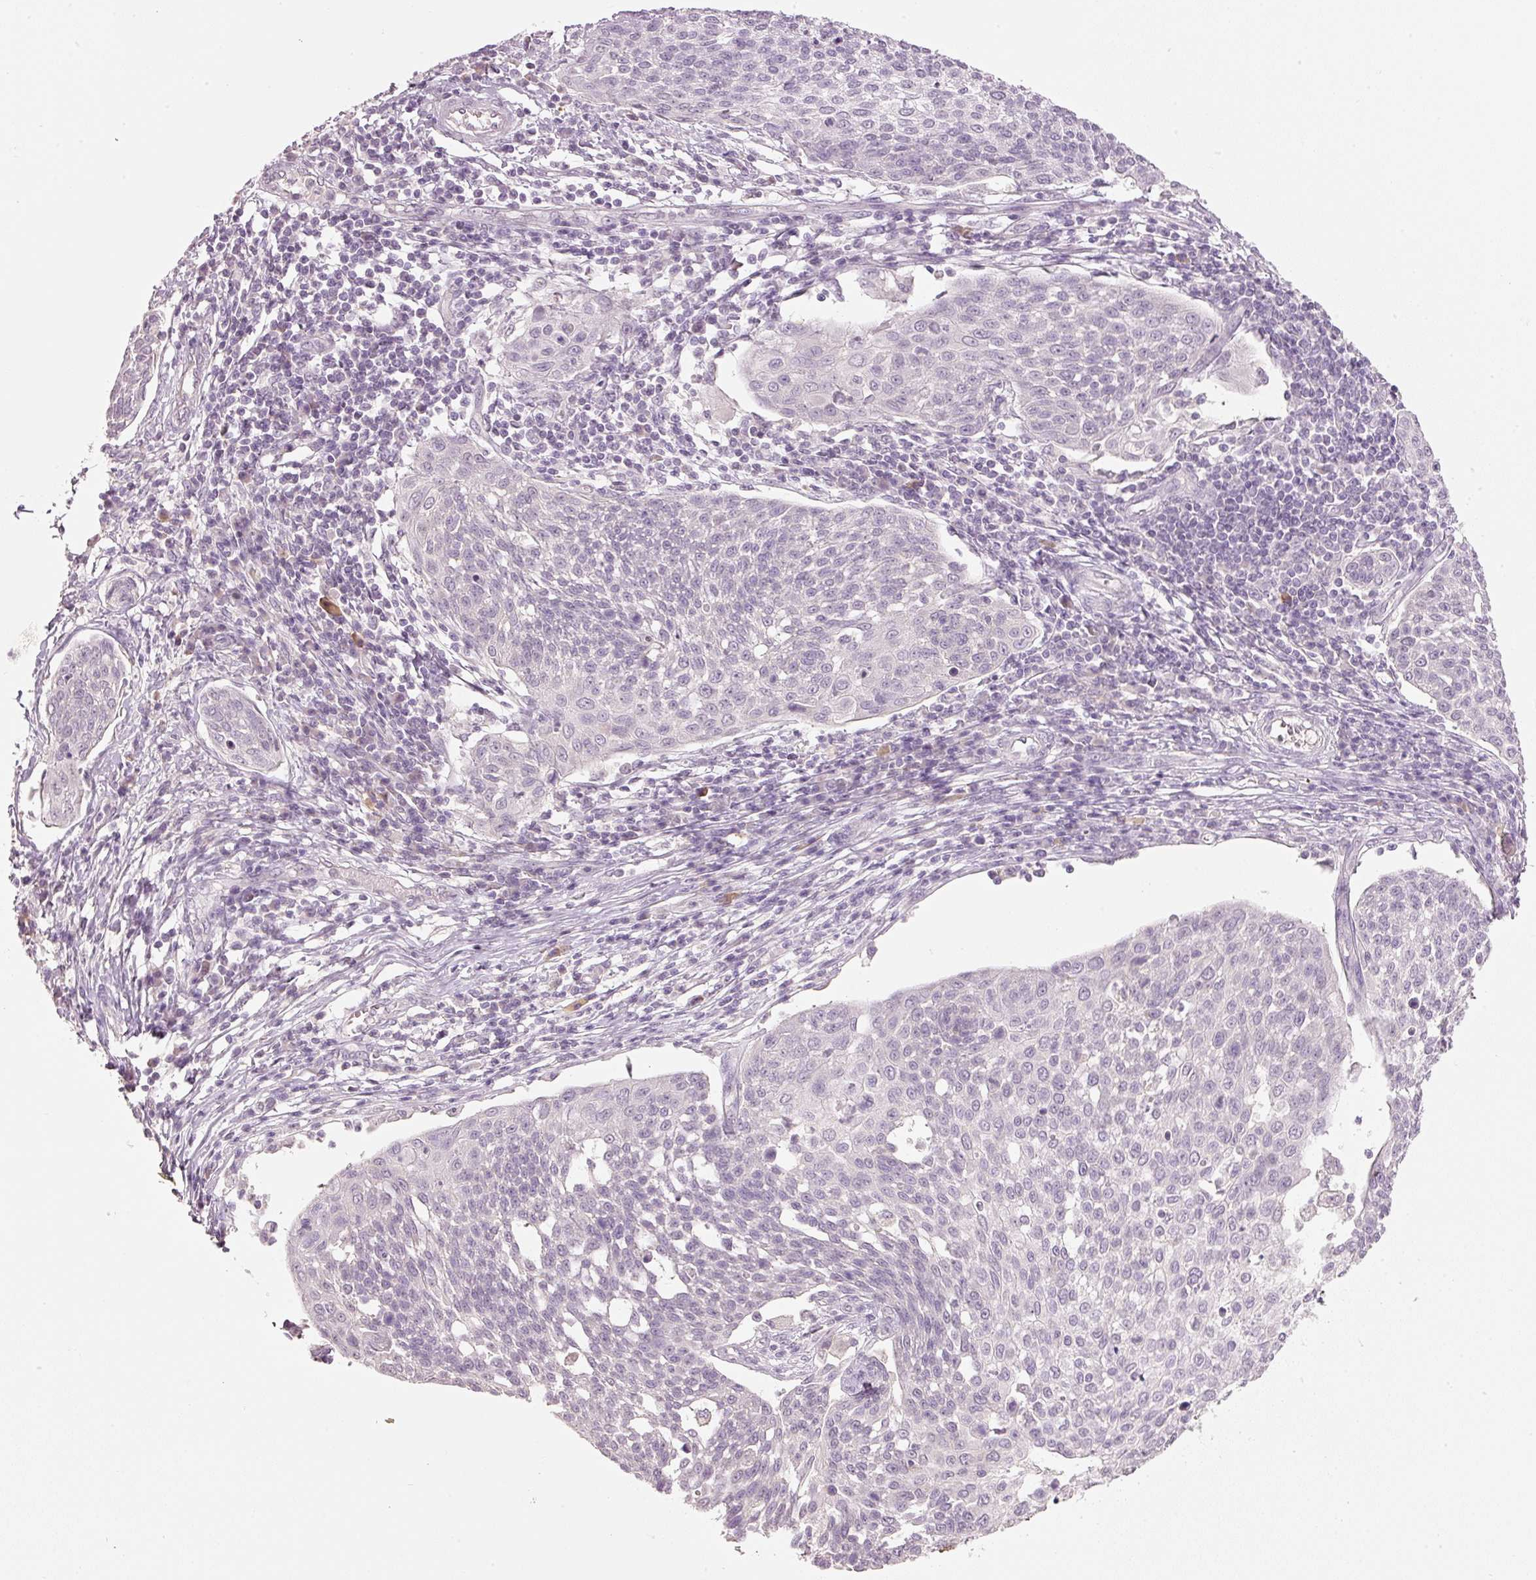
{"staining": {"intensity": "negative", "quantity": "none", "location": "none"}, "tissue": "cervical cancer", "cell_type": "Tumor cells", "image_type": "cancer", "snomed": [{"axis": "morphology", "description": "Squamous cell carcinoma, NOS"}, {"axis": "topography", "description": "Cervix"}], "caption": "A histopathology image of cervical cancer (squamous cell carcinoma) stained for a protein exhibits no brown staining in tumor cells.", "gene": "STEAP1", "patient": {"sex": "female", "age": 34}}